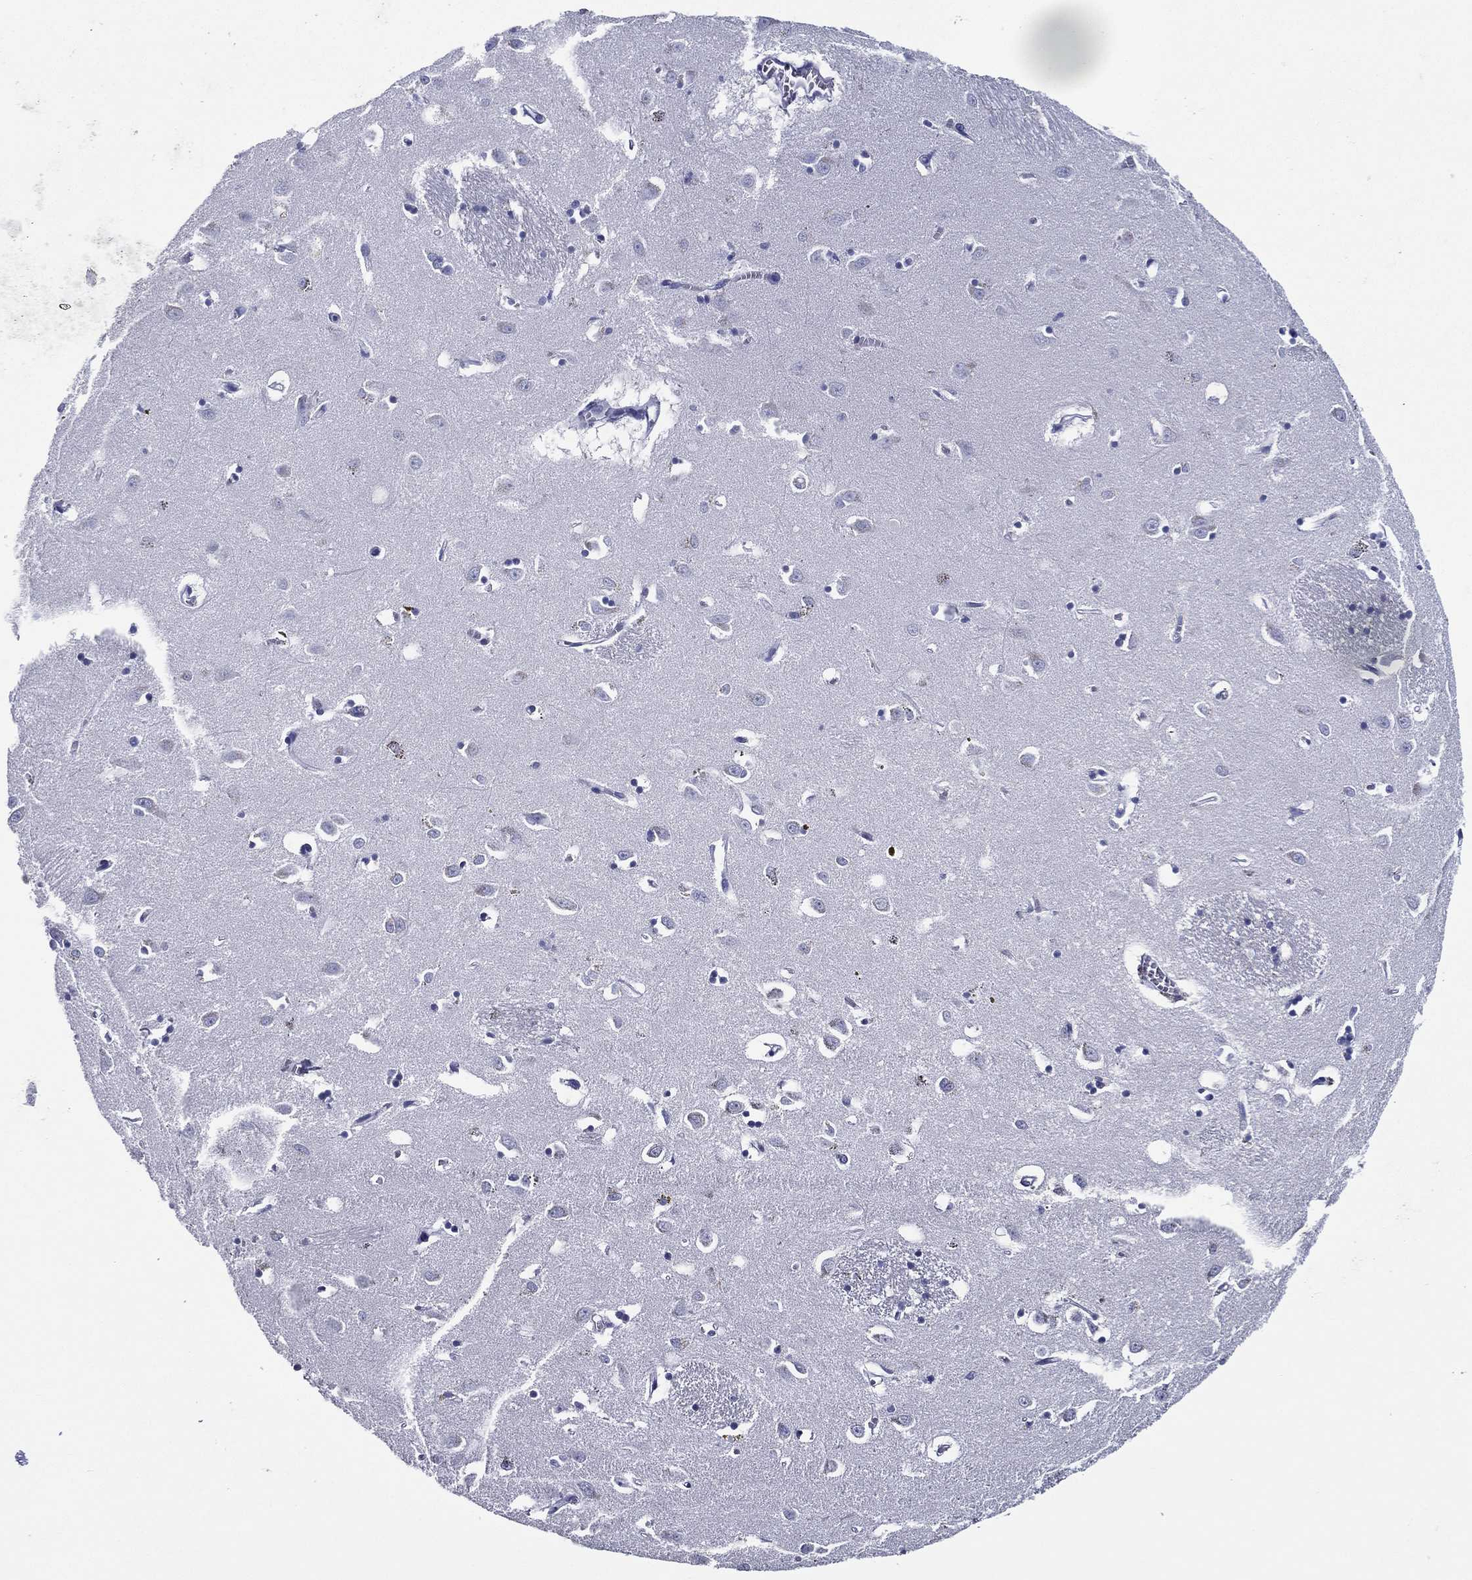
{"staining": {"intensity": "negative", "quantity": "none", "location": "none"}, "tissue": "caudate", "cell_type": "Glial cells", "image_type": "normal", "snomed": [{"axis": "morphology", "description": "Normal tissue, NOS"}, {"axis": "topography", "description": "Lateral ventricle wall"}], "caption": "DAB immunohistochemical staining of benign caudate exhibits no significant expression in glial cells. The staining was performed using DAB (3,3'-diaminobenzidine) to visualize the protein expression in brown, while the nuclei were stained in blue with hematoxylin (Magnification: 20x).", "gene": "ACE2", "patient": {"sex": "female", "age": 64}}